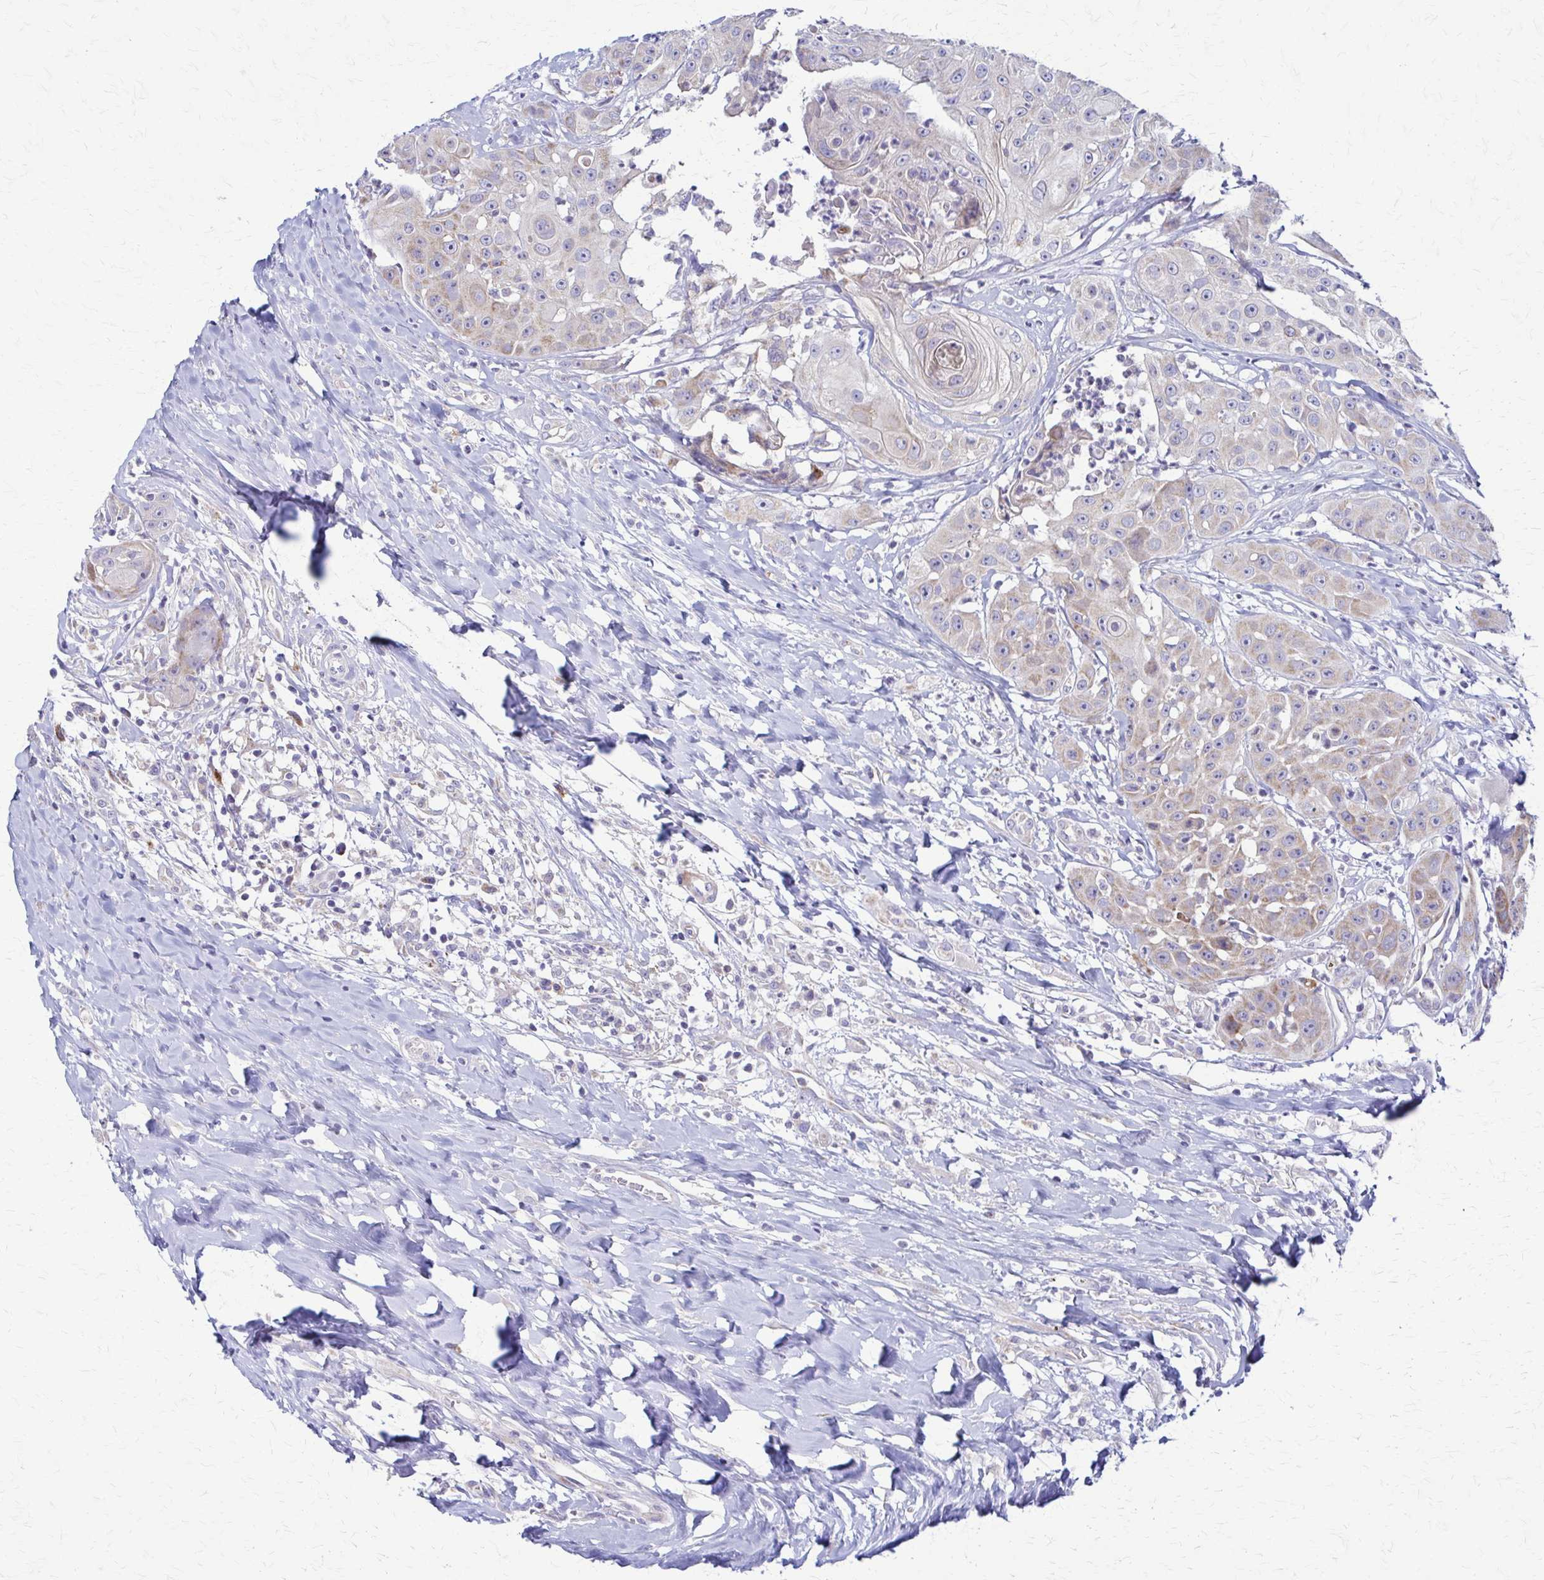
{"staining": {"intensity": "weak", "quantity": "25%-75%", "location": "cytoplasmic/membranous"}, "tissue": "head and neck cancer", "cell_type": "Tumor cells", "image_type": "cancer", "snomed": [{"axis": "morphology", "description": "Squamous cell carcinoma, NOS"}, {"axis": "topography", "description": "Head-Neck"}], "caption": "Human head and neck squamous cell carcinoma stained with a brown dye demonstrates weak cytoplasmic/membranous positive staining in approximately 25%-75% of tumor cells.", "gene": "SAMD13", "patient": {"sex": "male", "age": 83}}